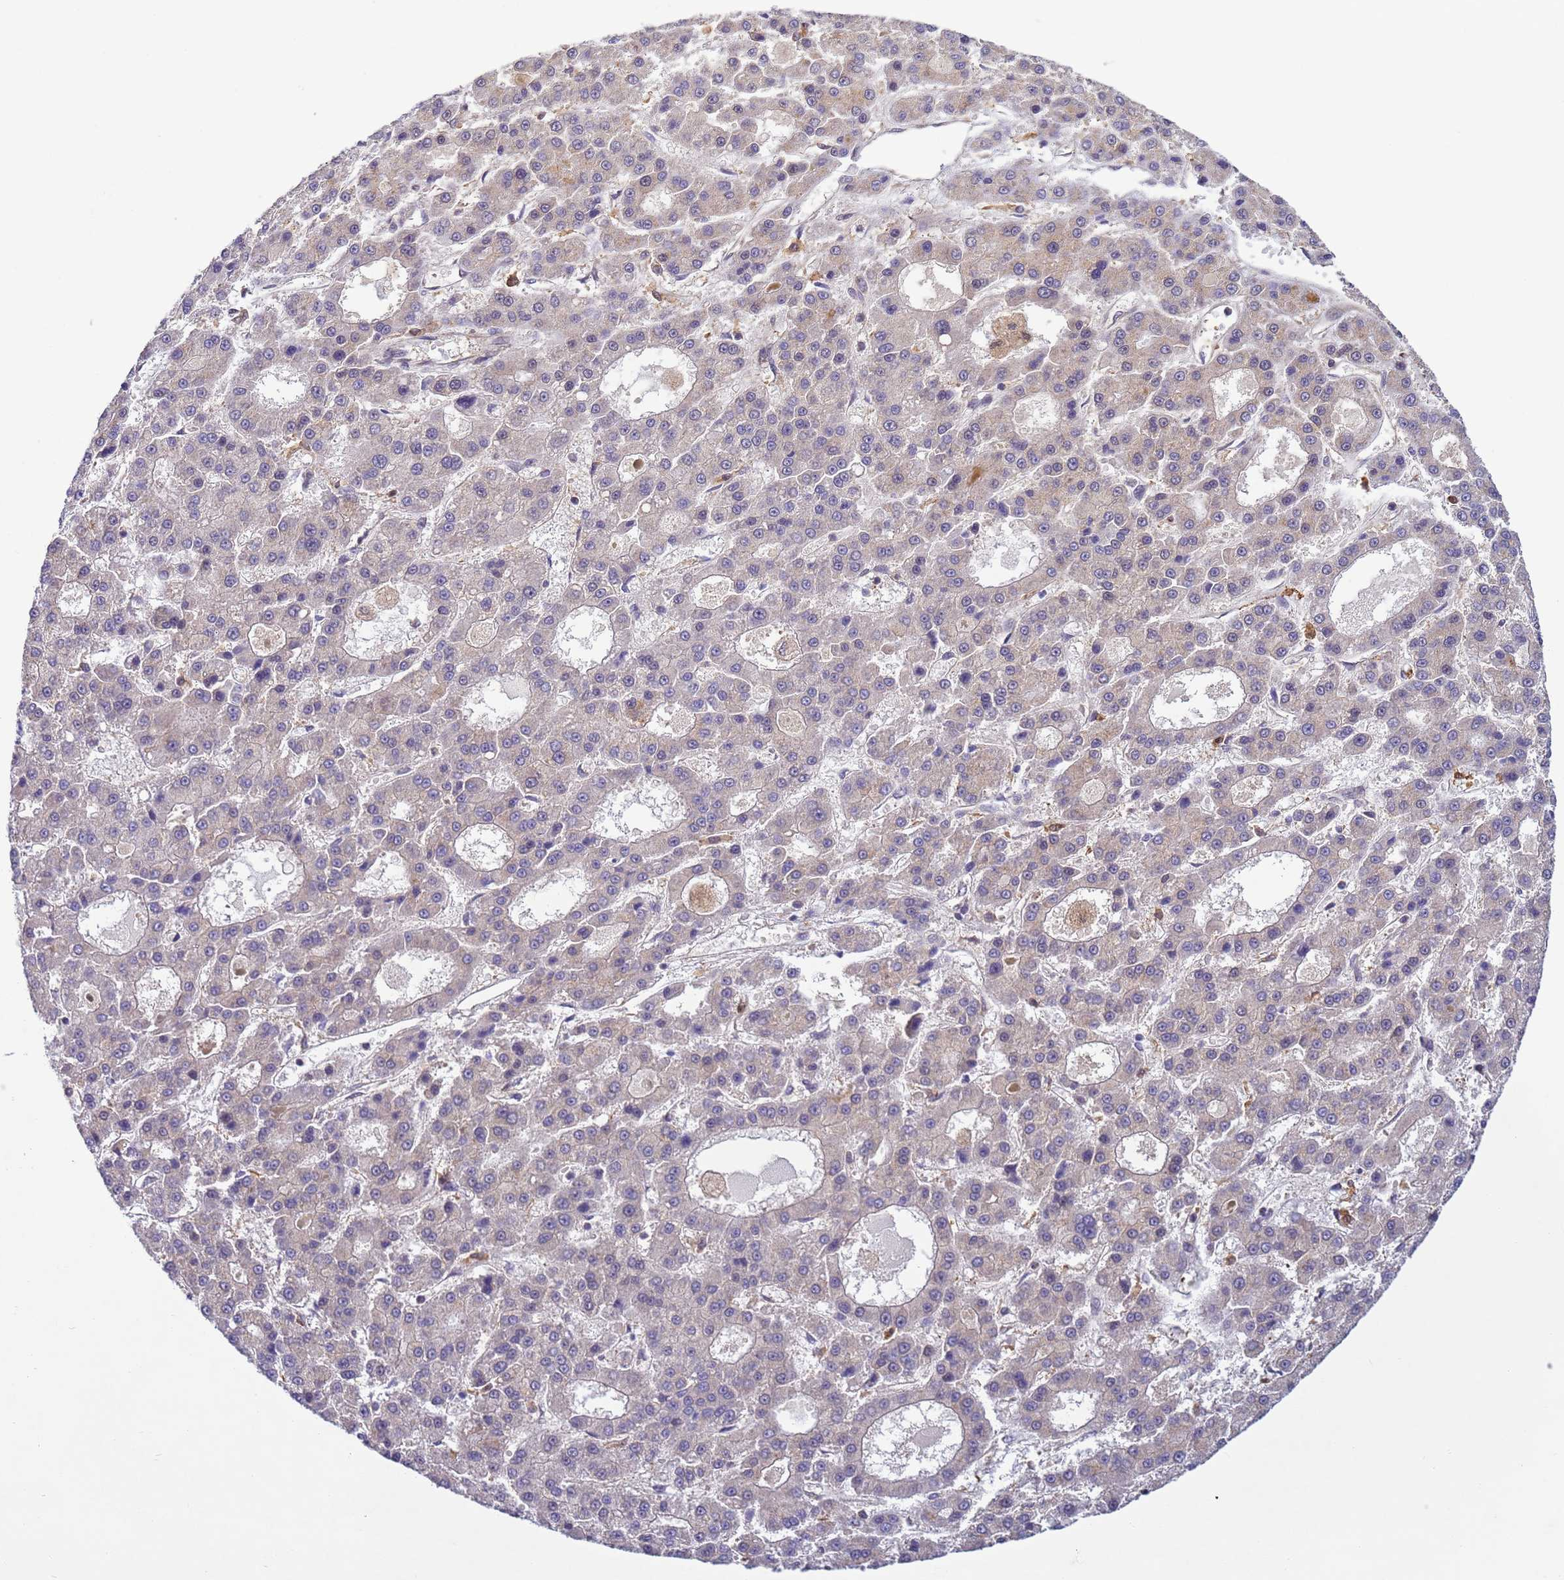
{"staining": {"intensity": "negative", "quantity": "none", "location": "none"}, "tissue": "liver cancer", "cell_type": "Tumor cells", "image_type": "cancer", "snomed": [{"axis": "morphology", "description": "Carcinoma, Hepatocellular, NOS"}, {"axis": "topography", "description": "Liver"}], "caption": "This micrograph is of liver cancer stained with immunohistochemistry (IHC) to label a protein in brown with the nuclei are counter-stained blue. There is no expression in tumor cells.", "gene": "NPEPPS", "patient": {"sex": "male", "age": 70}}